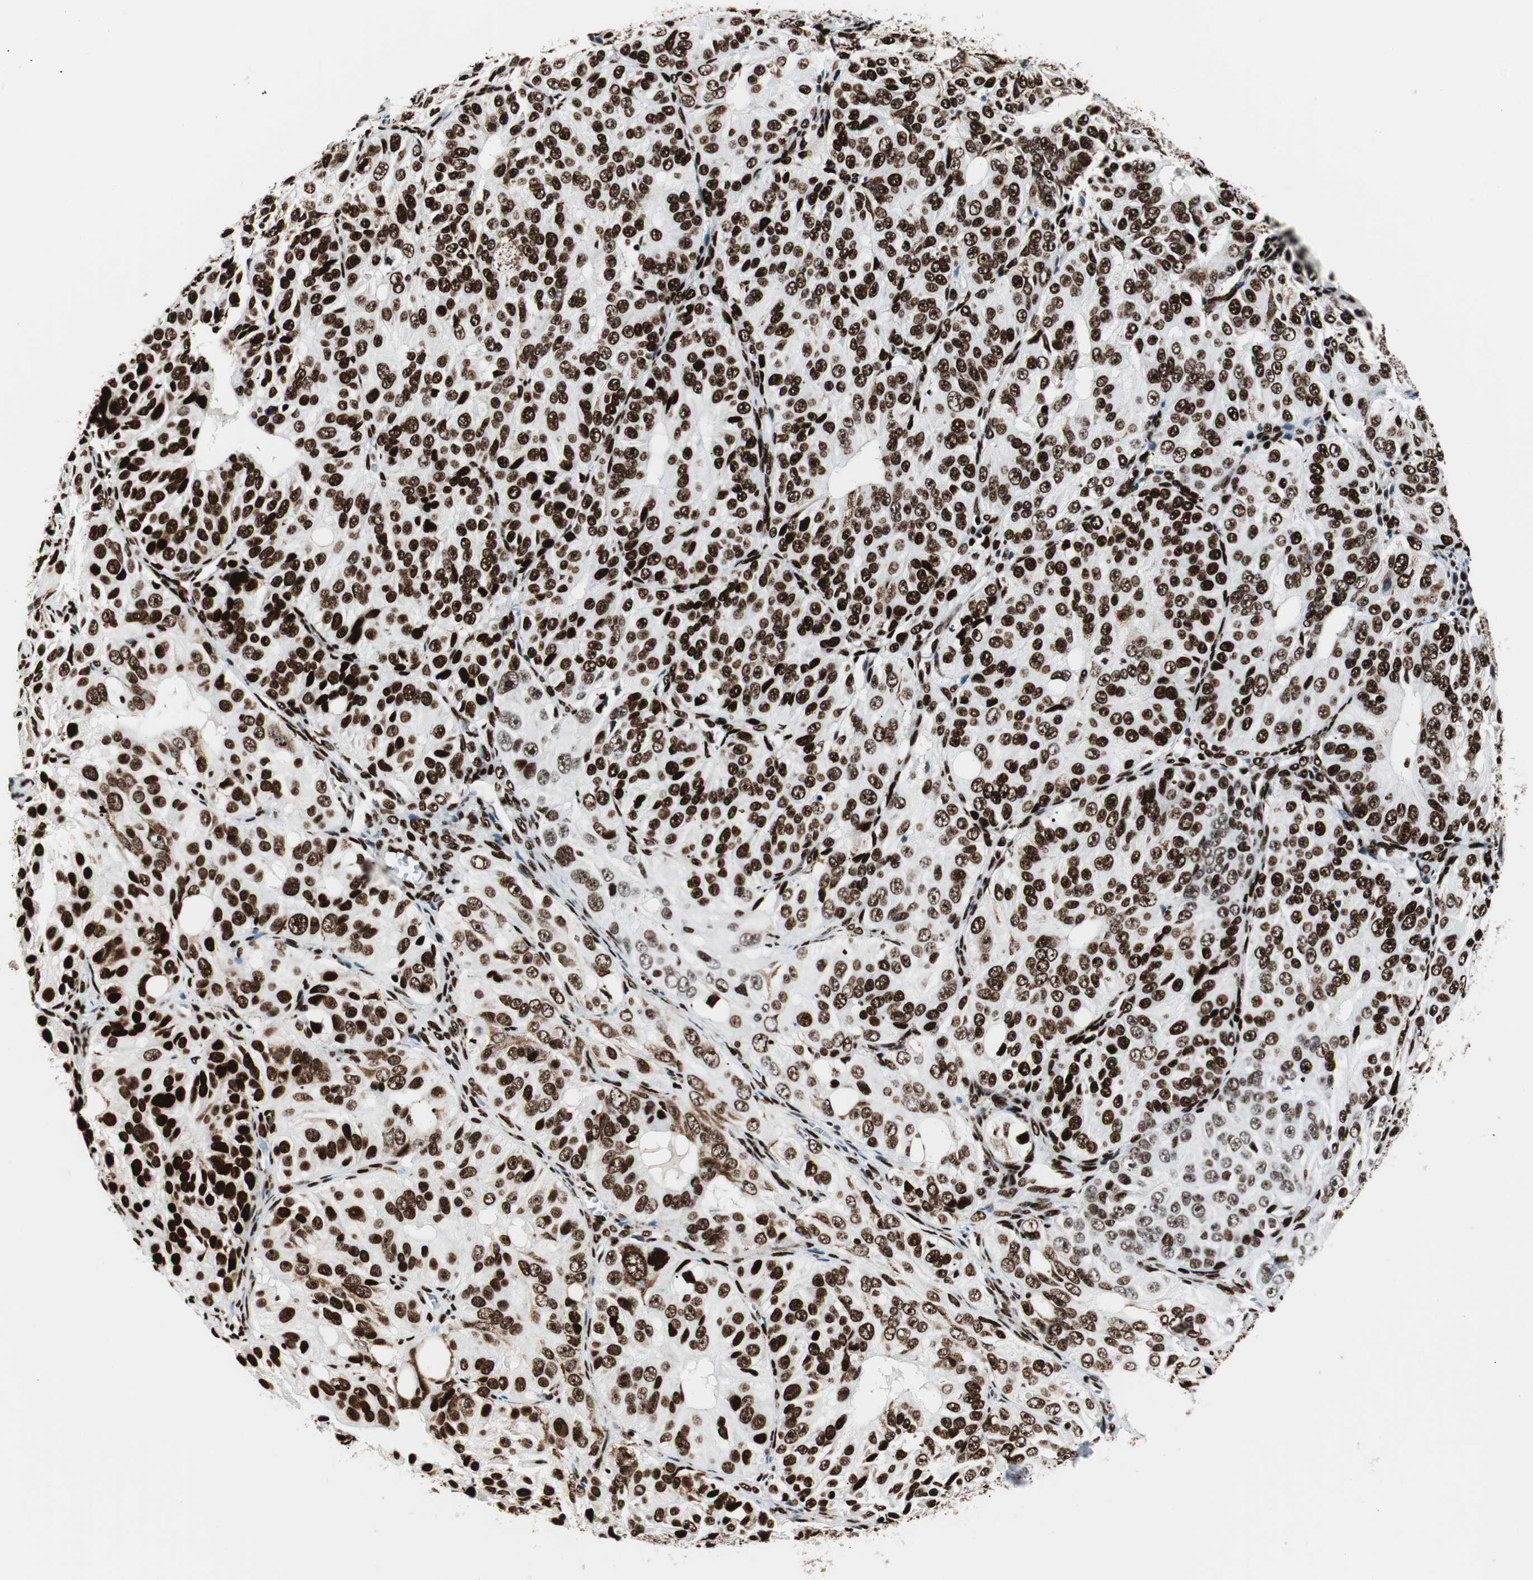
{"staining": {"intensity": "strong", "quantity": ">75%", "location": "nuclear"}, "tissue": "ovarian cancer", "cell_type": "Tumor cells", "image_type": "cancer", "snomed": [{"axis": "morphology", "description": "Carcinoma, endometroid"}, {"axis": "topography", "description": "Ovary"}], "caption": "Strong nuclear positivity for a protein is identified in approximately >75% of tumor cells of ovarian cancer using IHC.", "gene": "NCL", "patient": {"sex": "female", "age": 51}}